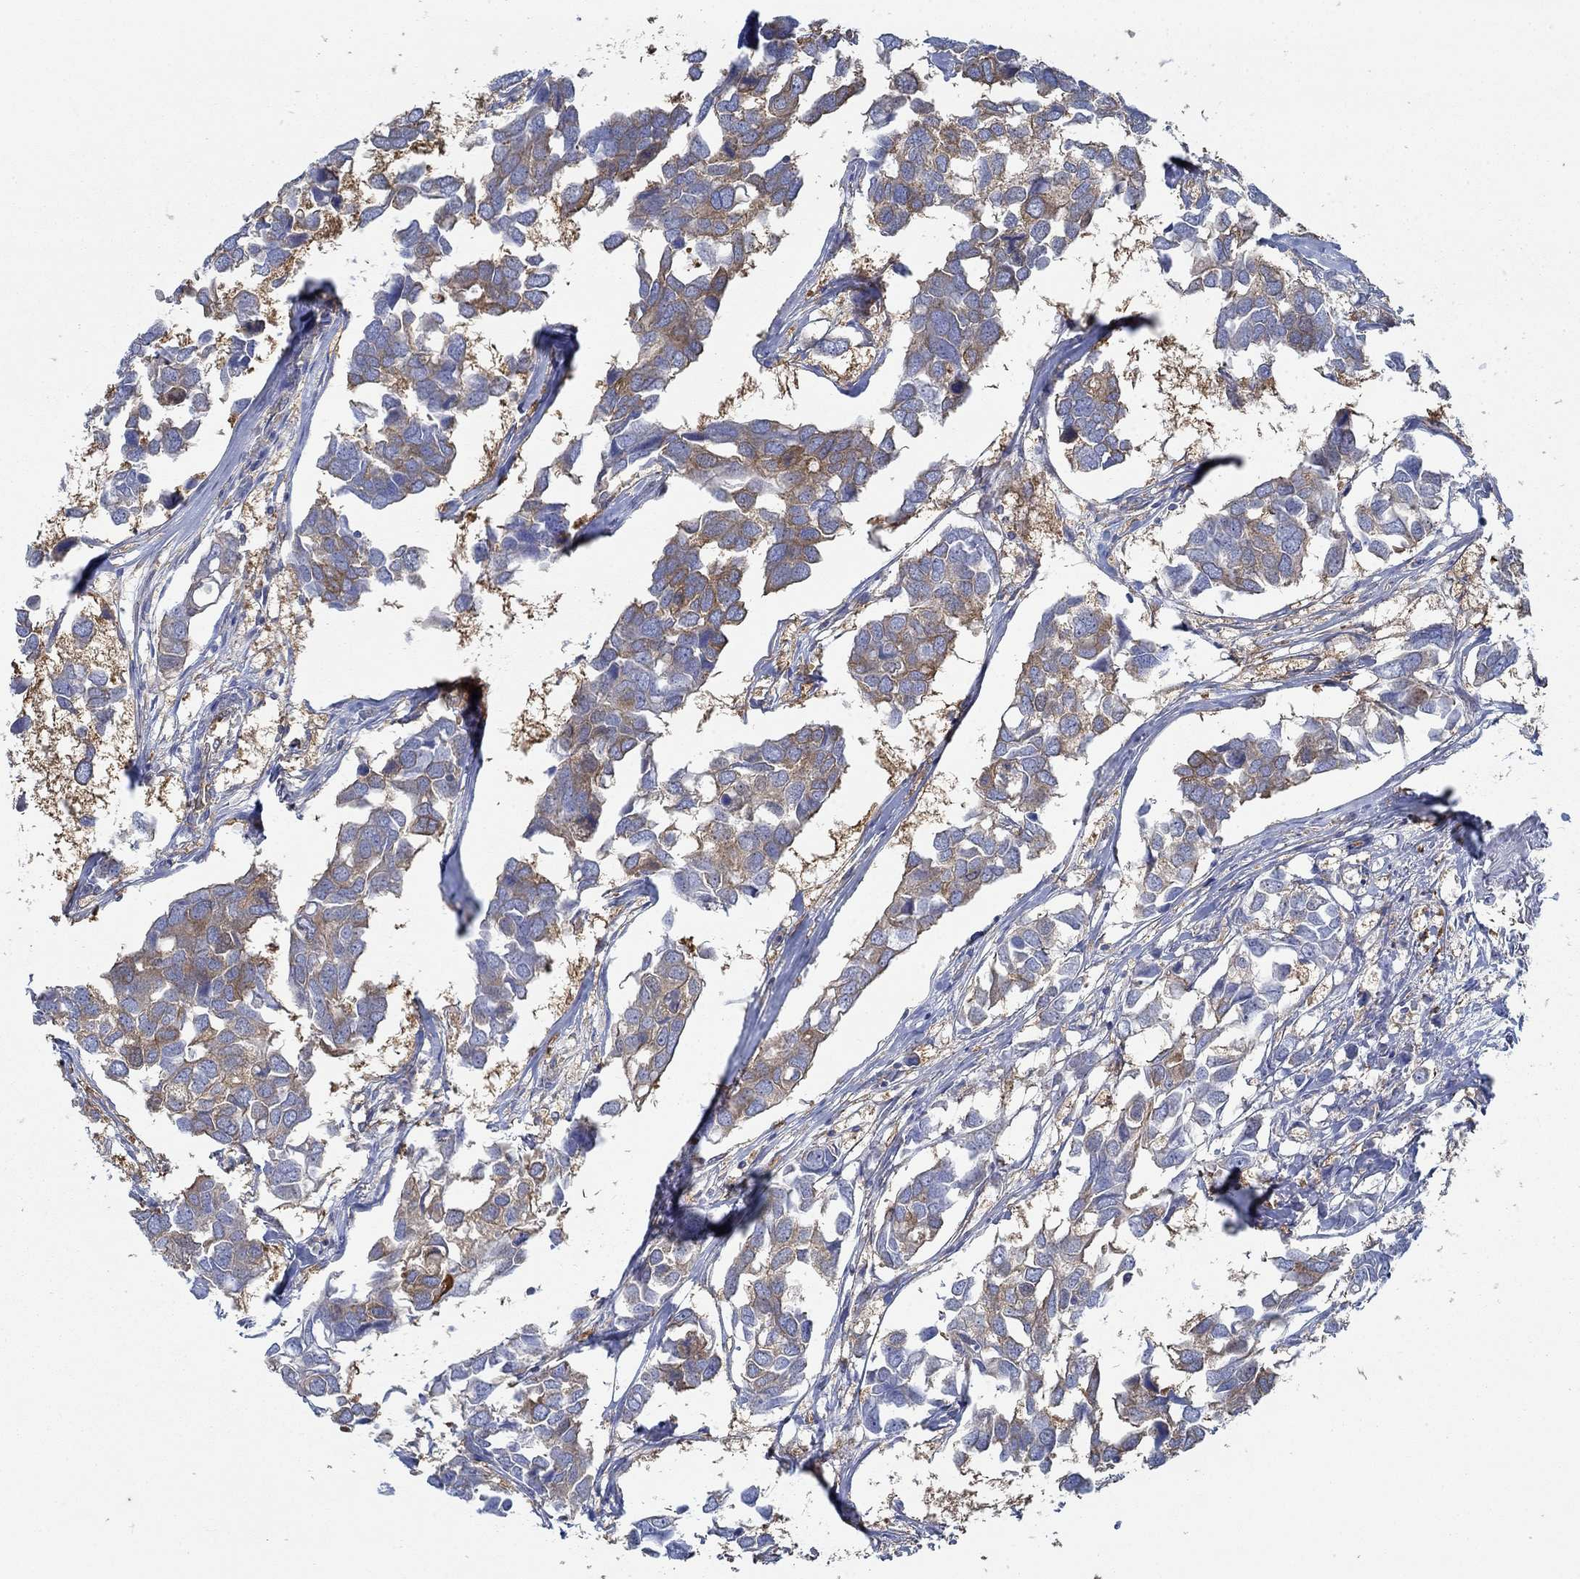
{"staining": {"intensity": "moderate", "quantity": ">75%", "location": "cytoplasmic/membranous"}, "tissue": "breast cancer", "cell_type": "Tumor cells", "image_type": "cancer", "snomed": [{"axis": "morphology", "description": "Duct carcinoma"}, {"axis": "topography", "description": "Breast"}], "caption": "Invasive ductal carcinoma (breast) stained for a protein (brown) reveals moderate cytoplasmic/membranous positive expression in approximately >75% of tumor cells.", "gene": "SPAG9", "patient": {"sex": "female", "age": 83}}